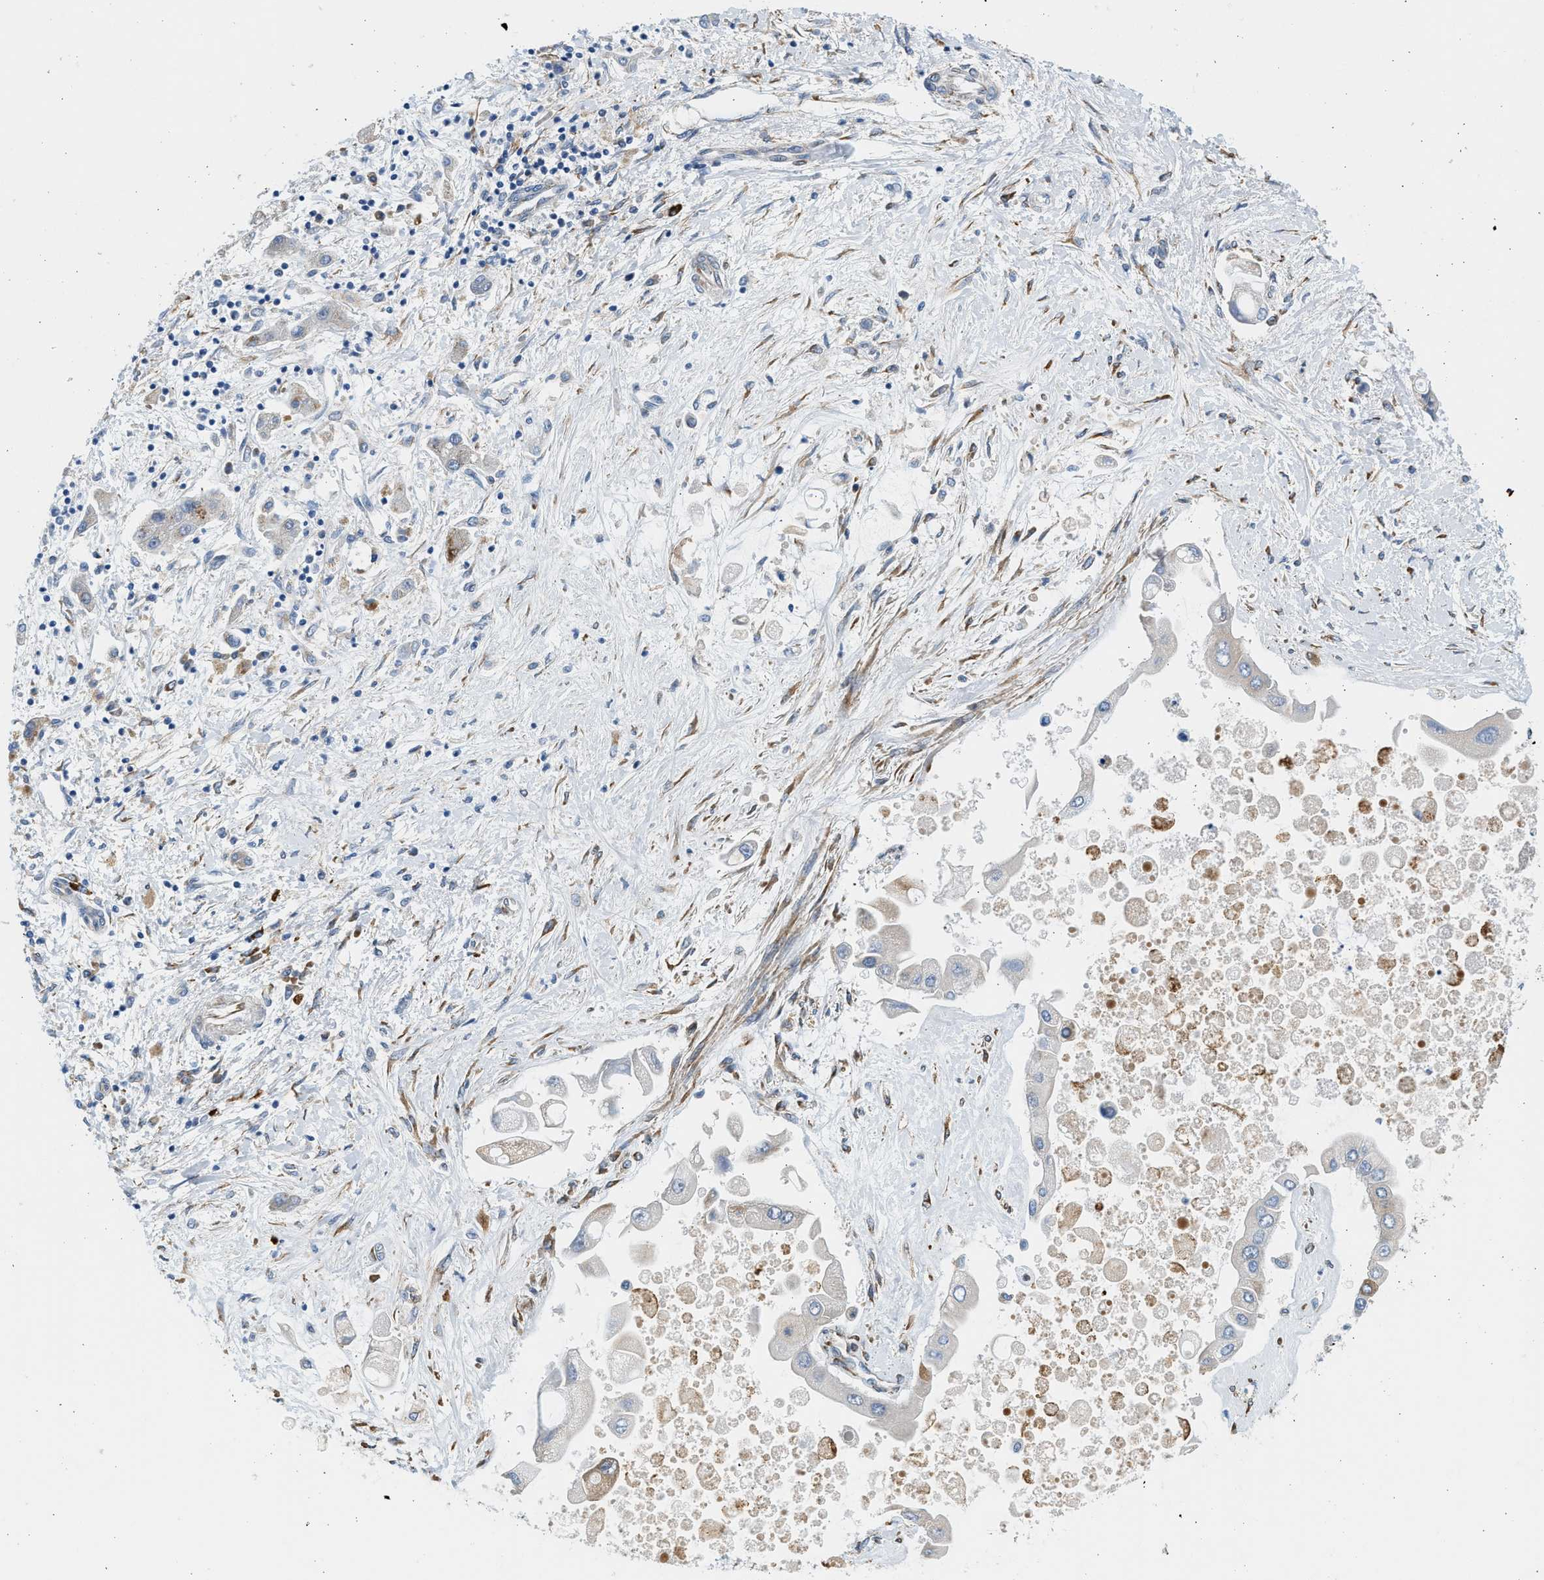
{"staining": {"intensity": "negative", "quantity": "none", "location": "none"}, "tissue": "liver cancer", "cell_type": "Tumor cells", "image_type": "cancer", "snomed": [{"axis": "morphology", "description": "Cholangiocarcinoma"}, {"axis": "topography", "description": "Liver"}], "caption": "Immunohistochemistry micrograph of neoplastic tissue: human cholangiocarcinoma (liver) stained with DAB (3,3'-diaminobenzidine) shows no significant protein staining in tumor cells.", "gene": "CNTN6", "patient": {"sex": "male", "age": 50}}